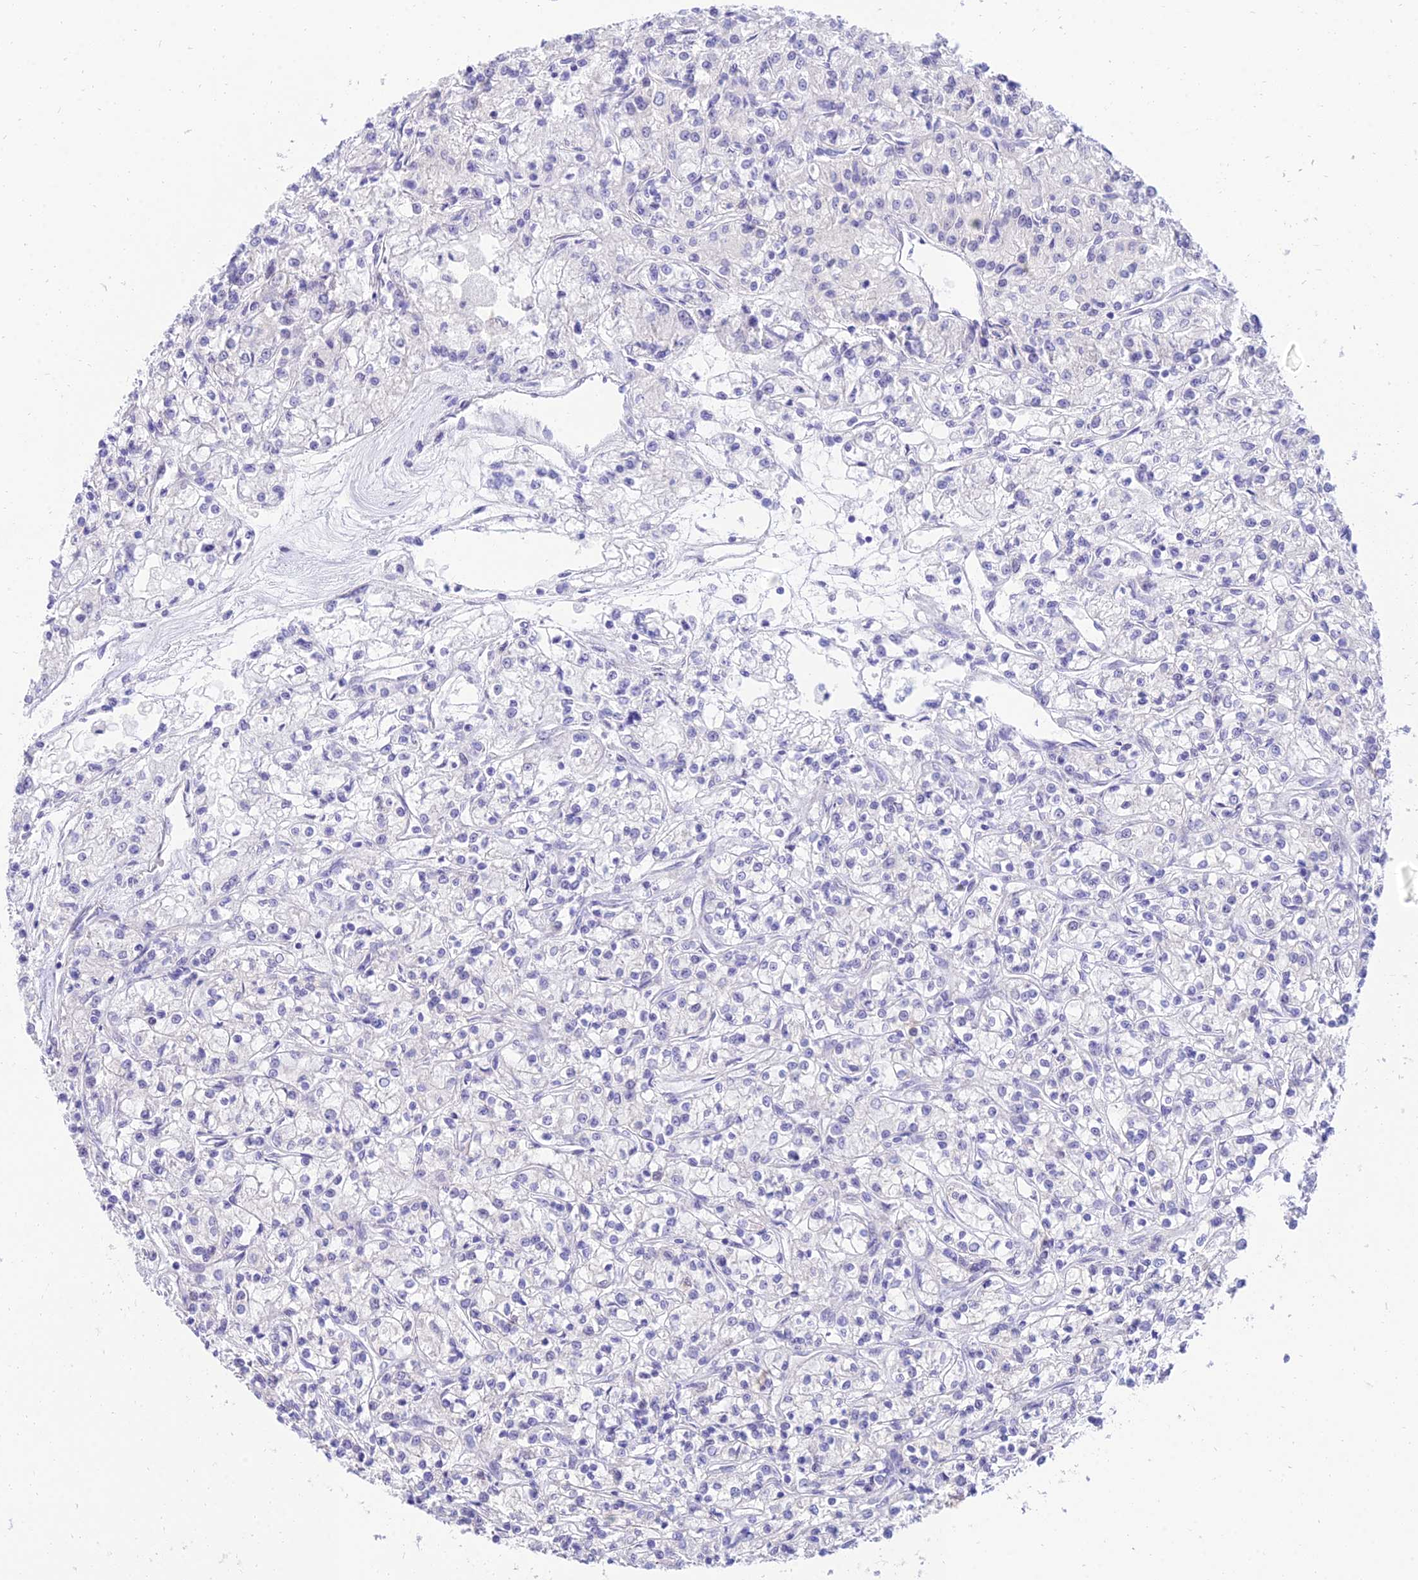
{"staining": {"intensity": "negative", "quantity": "none", "location": "none"}, "tissue": "renal cancer", "cell_type": "Tumor cells", "image_type": "cancer", "snomed": [{"axis": "morphology", "description": "Adenocarcinoma, NOS"}, {"axis": "topography", "description": "Kidney"}], "caption": "Tumor cells are negative for brown protein staining in renal cancer.", "gene": "TAC3", "patient": {"sex": "female", "age": 59}}